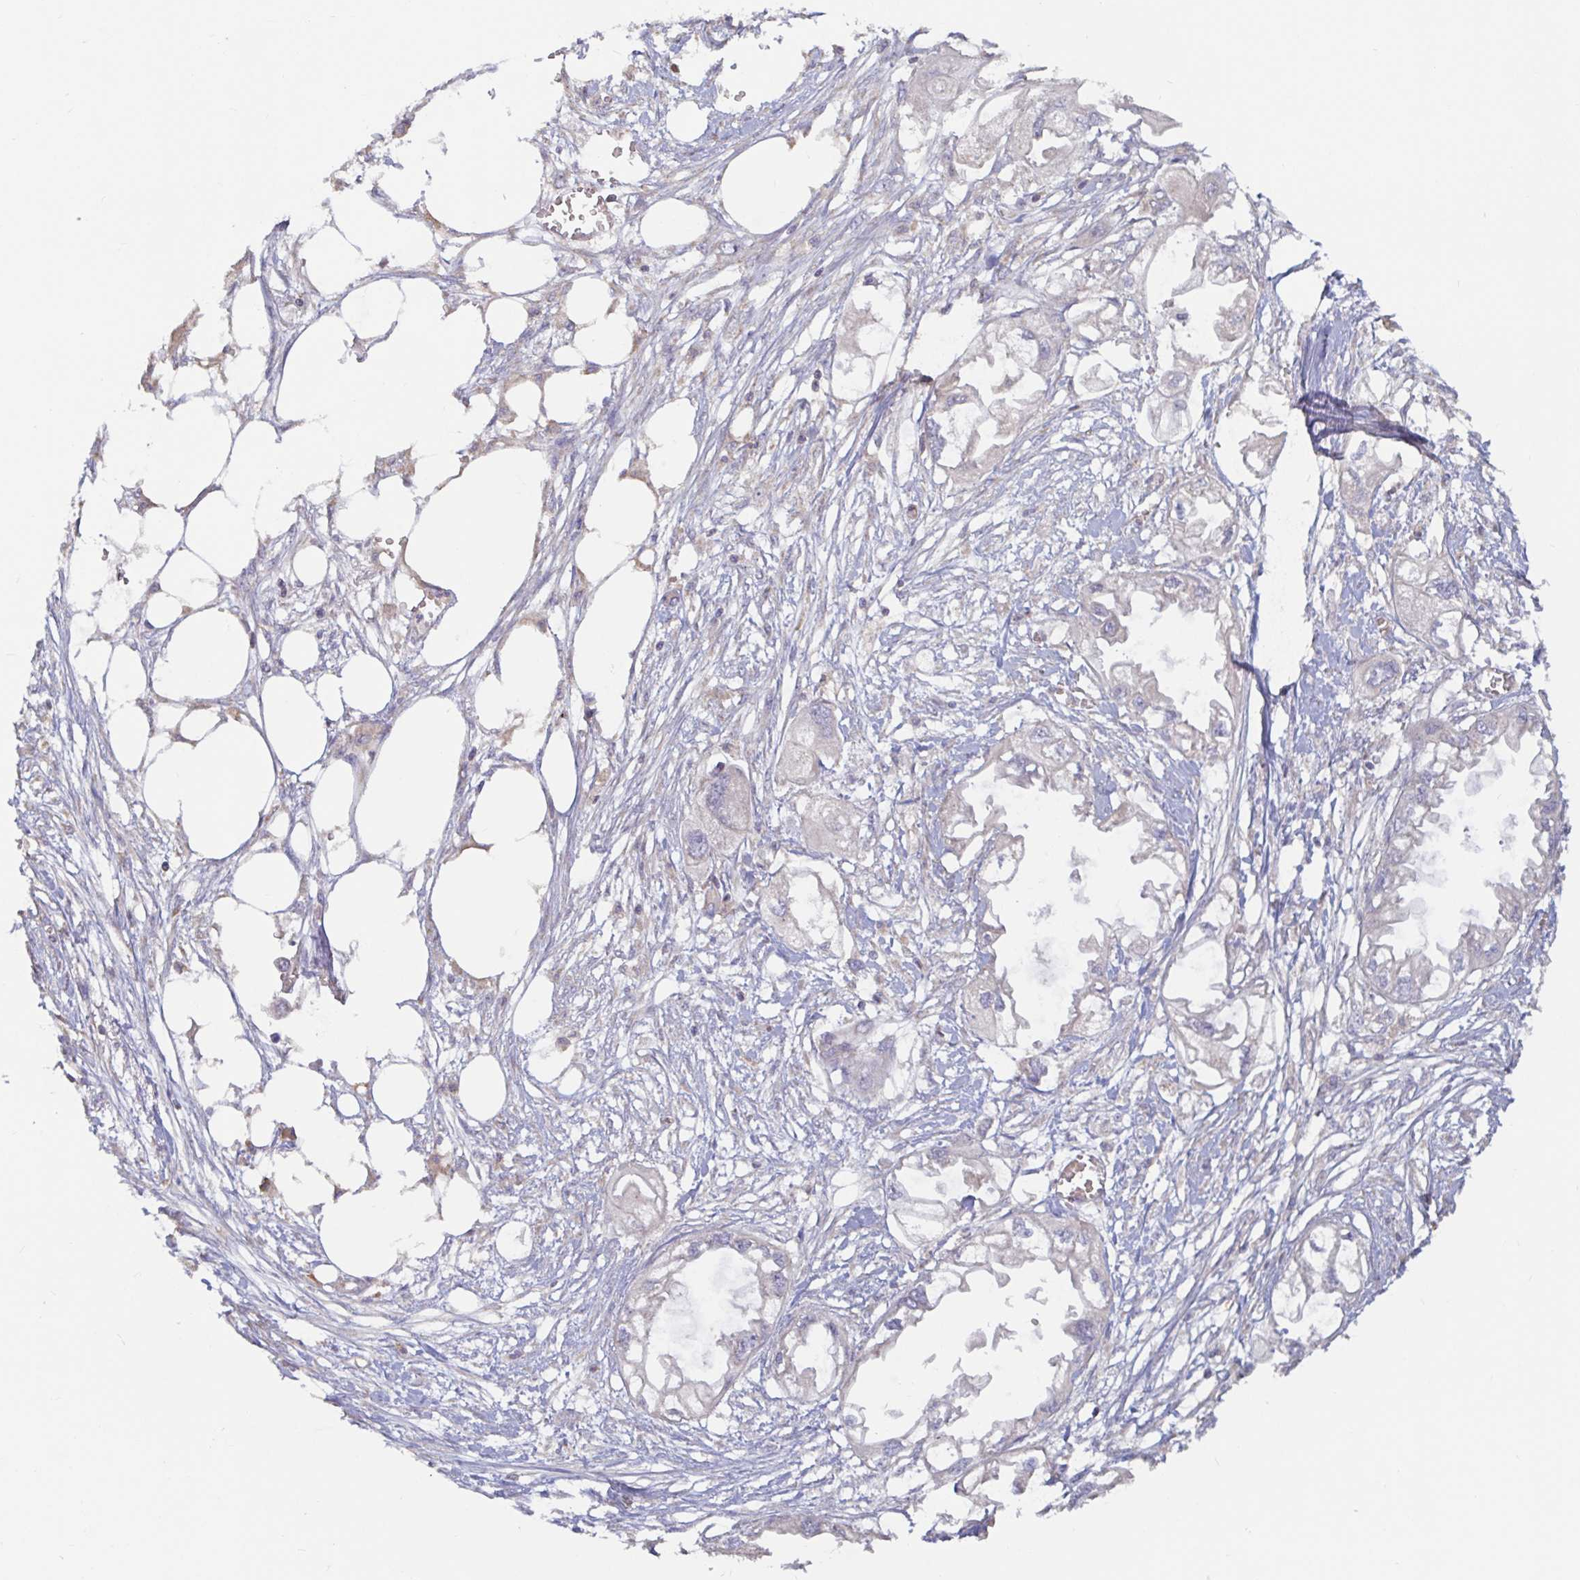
{"staining": {"intensity": "negative", "quantity": "none", "location": "none"}, "tissue": "endometrial cancer", "cell_type": "Tumor cells", "image_type": "cancer", "snomed": [{"axis": "morphology", "description": "Adenocarcinoma, NOS"}, {"axis": "morphology", "description": "Adenocarcinoma, metastatic, NOS"}, {"axis": "topography", "description": "Adipose tissue"}, {"axis": "topography", "description": "Endometrium"}], "caption": "High magnification brightfield microscopy of endometrial cancer stained with DAB (brown) and counterstained with hematoxylin (blue): tumor cells show no significant positivity.", "gene": "LARP1", "patient": {"sex": "female", "age": 67}}